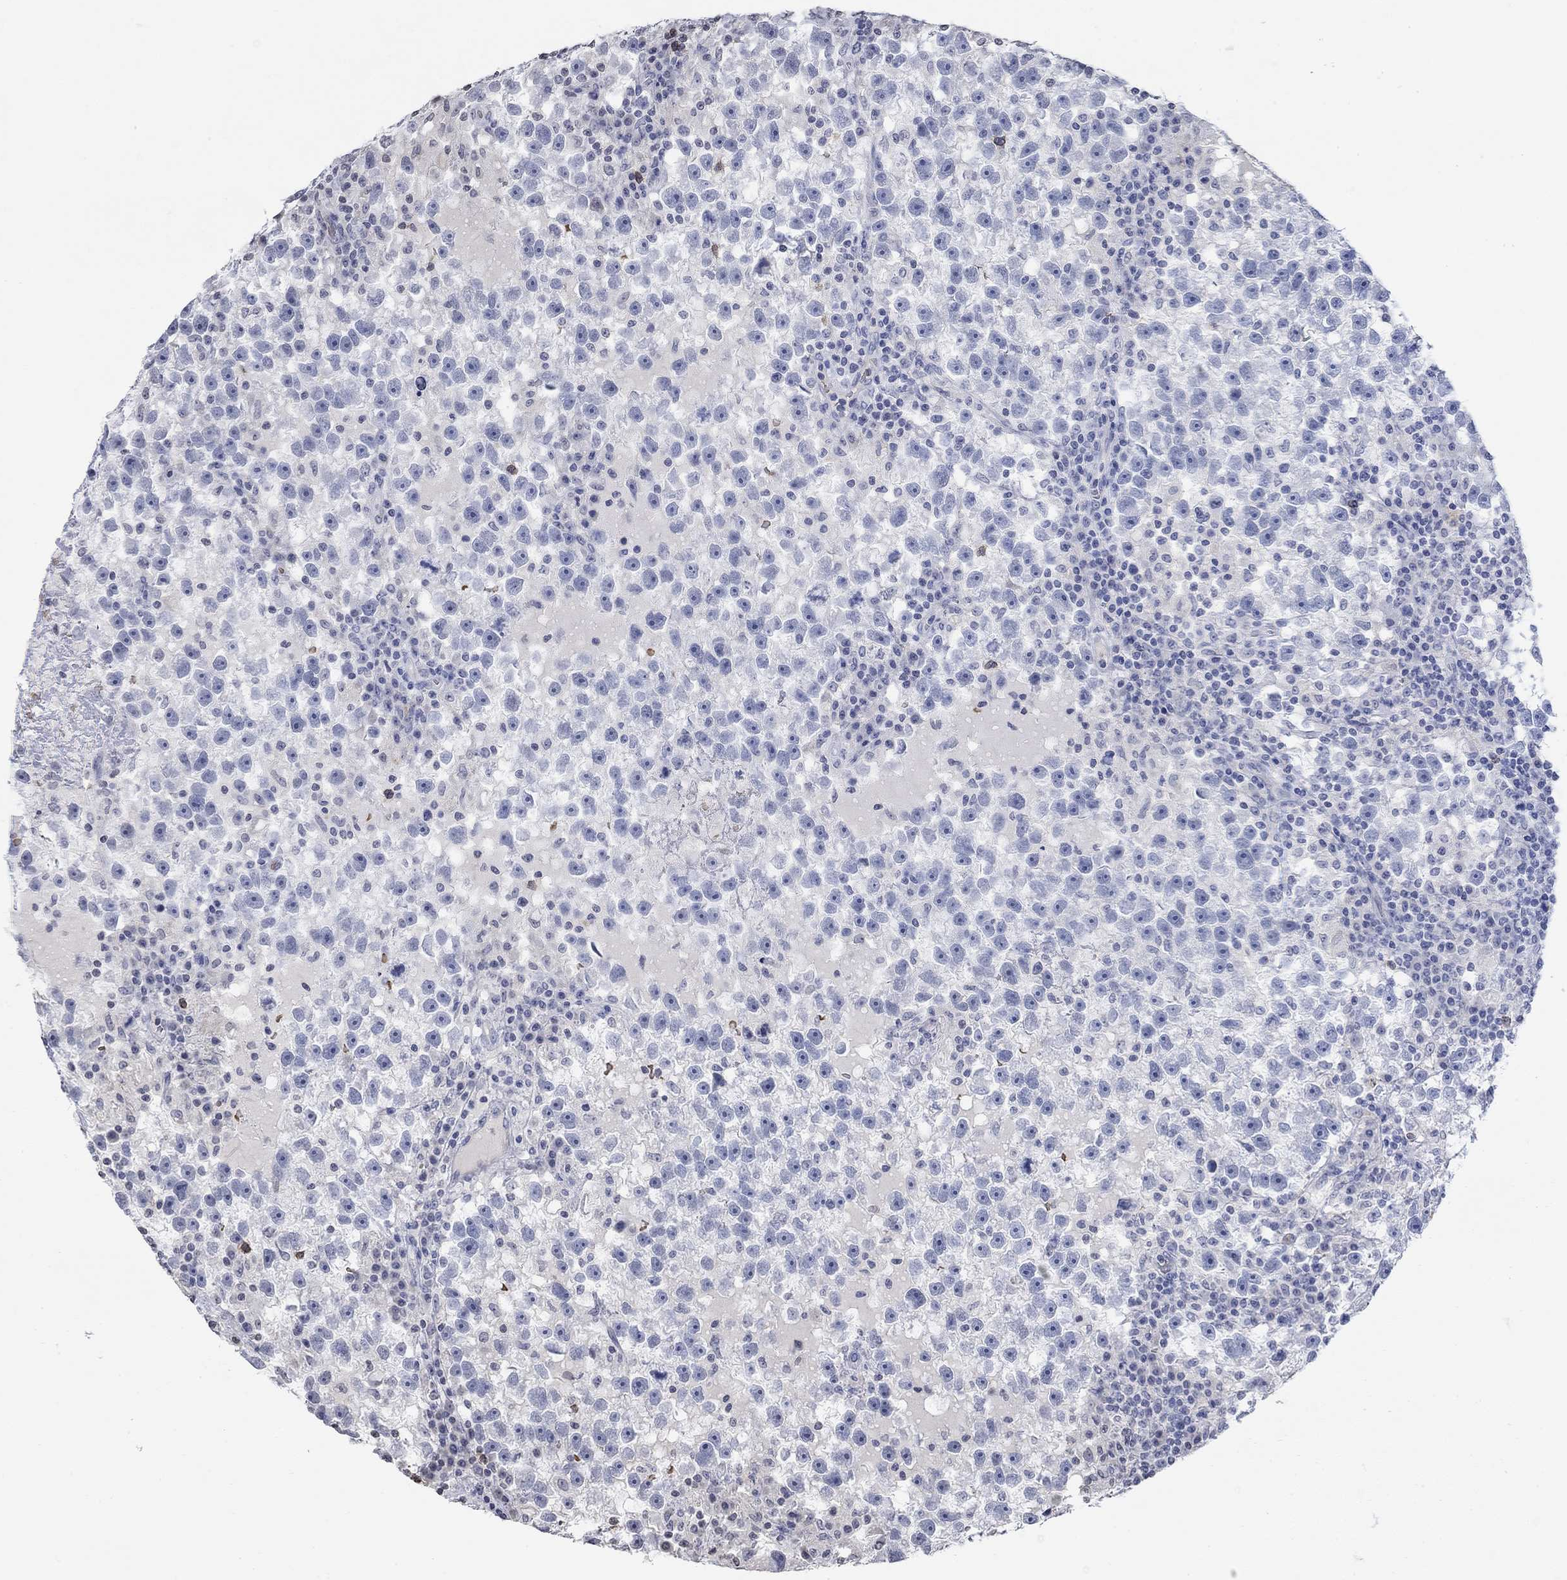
{"staining": {"intensity": "negative", "quantity": "none", "location": "none"}, "tissue": "testis cancer", "cell_type": "Tumor cells", "image_type": "cancer", "snomed": [{"axis": "morphology", "description": "Seminoma, NOS"}, {"axis": "topography", "description": "Testis"}], "caption": "Testis cancer (seminoma) stained for a protein using immunohistochemistry (IHC) shows no expression tumor cells.", "gene": "TMEM255A", "patient": {"sex": "male", "age": 47}}